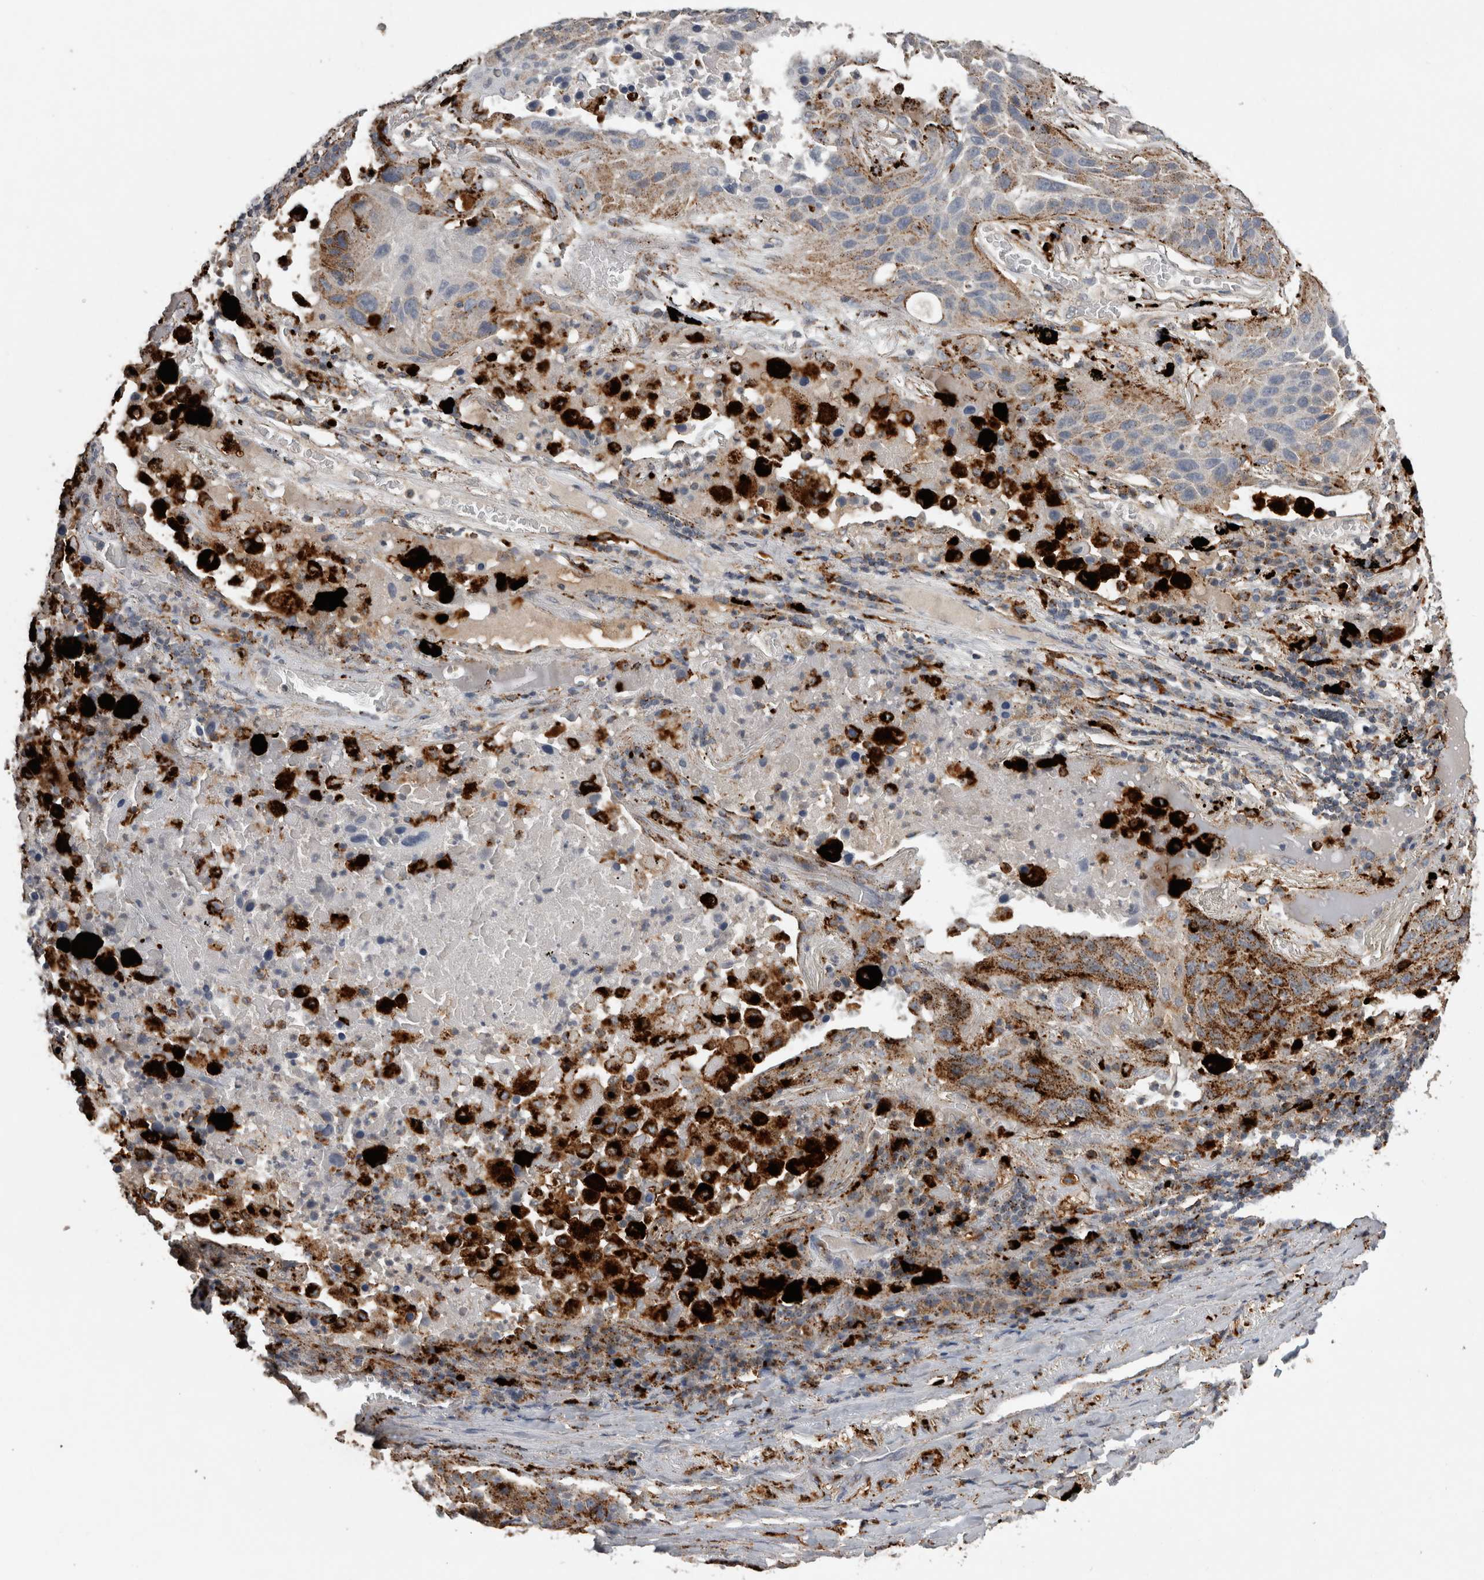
{"staining": {"intensity": "moderate", "quantity": "<25%", "location": "cytoplasmic/membranous"}, "tissue": "lung cancer", "cell_type": "Tumor cells", "image_type": "cancer", "snomed": [{"axis": "morphology", "description": "Squamous cell carcinoma, NOS"}, {"axis": "topography", "description": "Lung"}], "caption": "Immunohistochemical staining of squamous cell carcinoma (lung) displays low levels of moderate cytoplasmic/membranous protein staining in approximately <25% of tumor cells.", "gene": "CTSZ", "patient": {"sex": "male", "age": 57}}